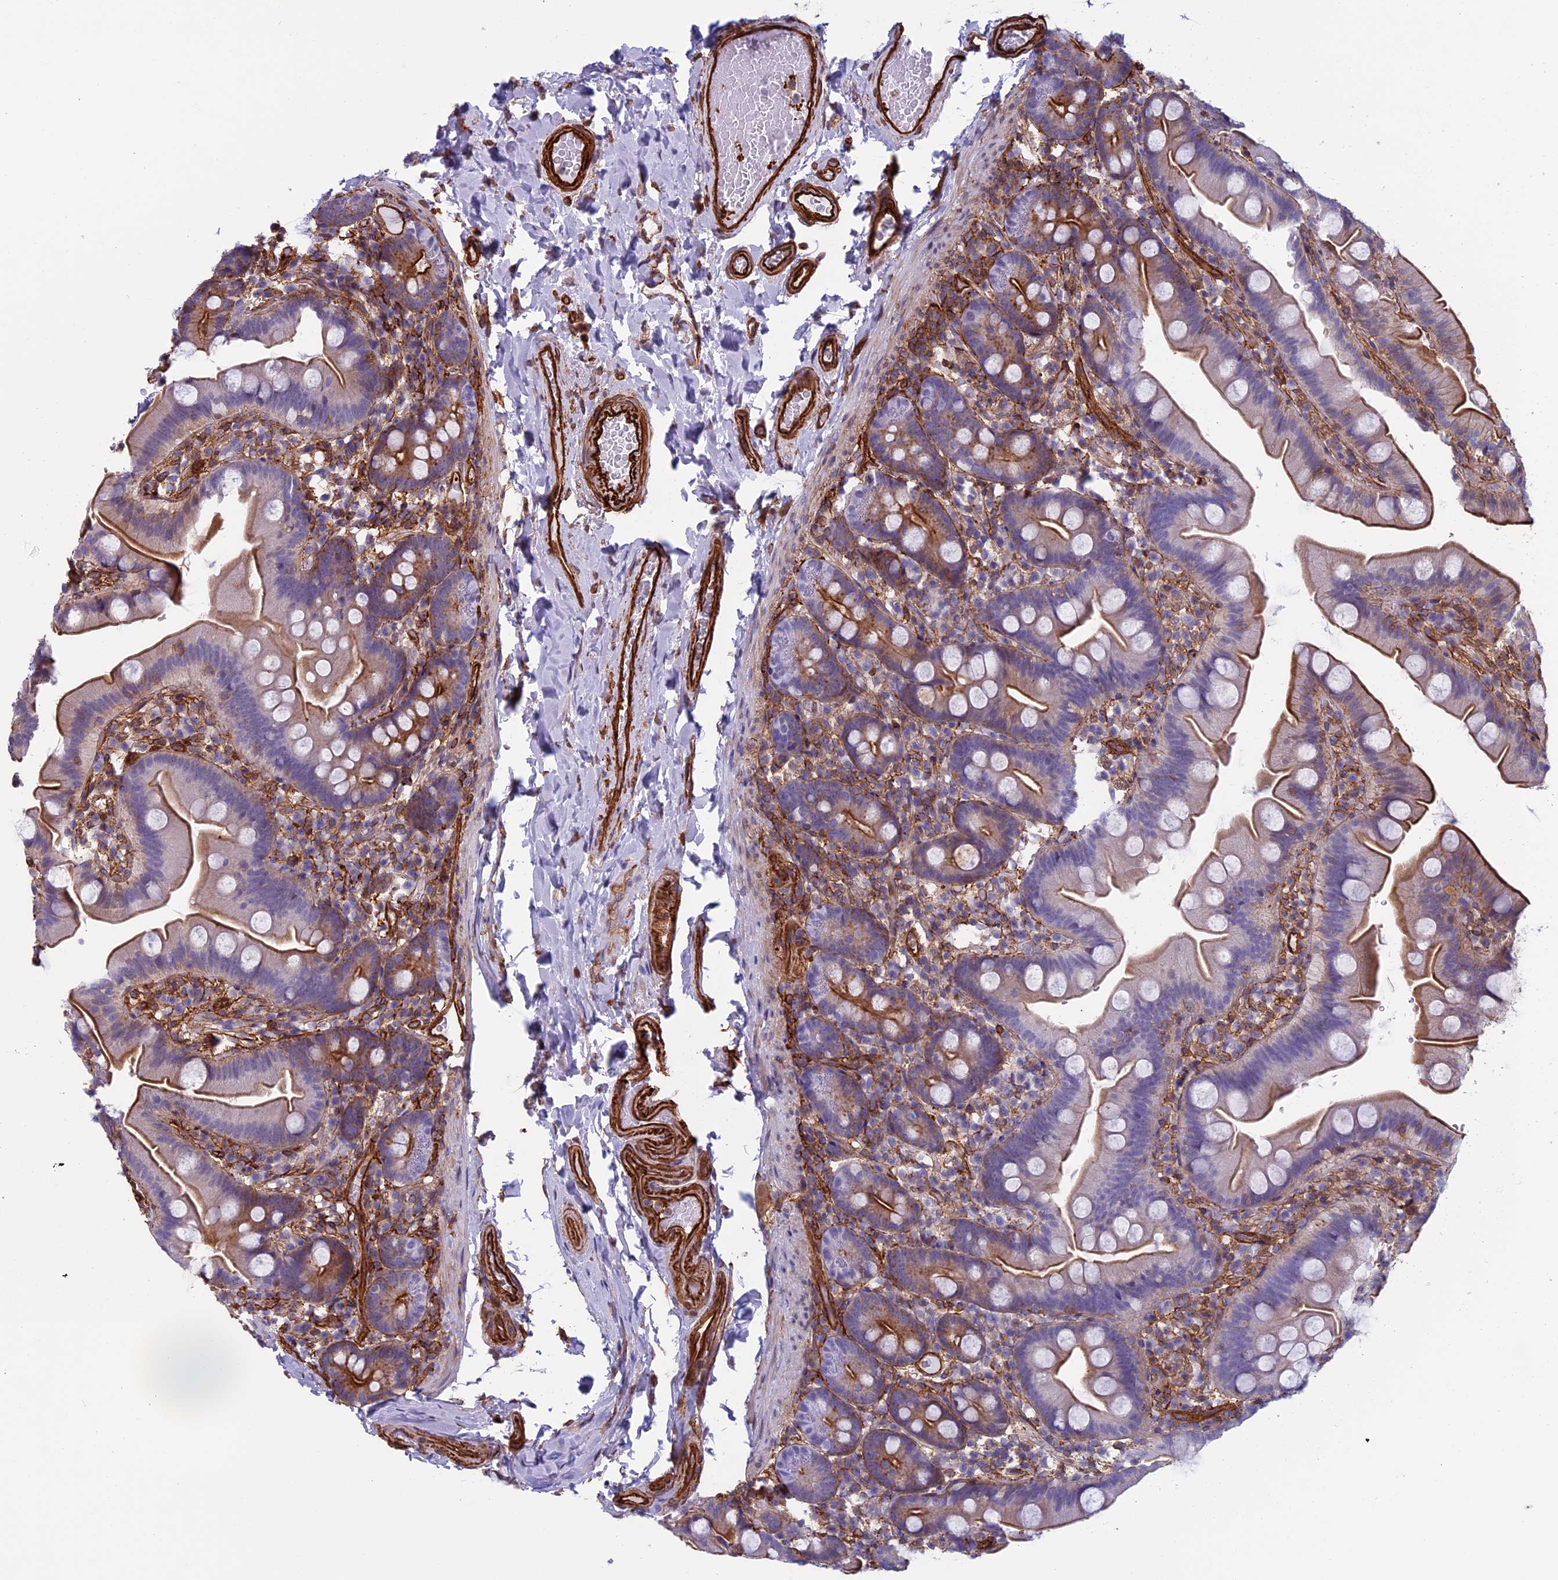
{"staining": {"intensity": "moderate", "quantity": "25%-75%", "location": "cytoplasmic/membranous"}, "tissue": "small intestine", "cell_type": "Glandular cells", "image_type": "normal", "snomed": [{"axis": "morphology", "description": "Normal tissue, NOS"}, {"axis": "topography", "description": "Small intestine"}], "caption": "Immunohistochemical staining of benign human small intestine reveals moderate cytoplasmic/membranous protein expression in about 25%-75% of glandular cells. The staining is performed using DAB brown chromogen to label protein expression. The nuclei are counter-stained blue using hematoxylin.", "gene": "ANGPTL2", "patient": {"sex": "female", "age": 68}}